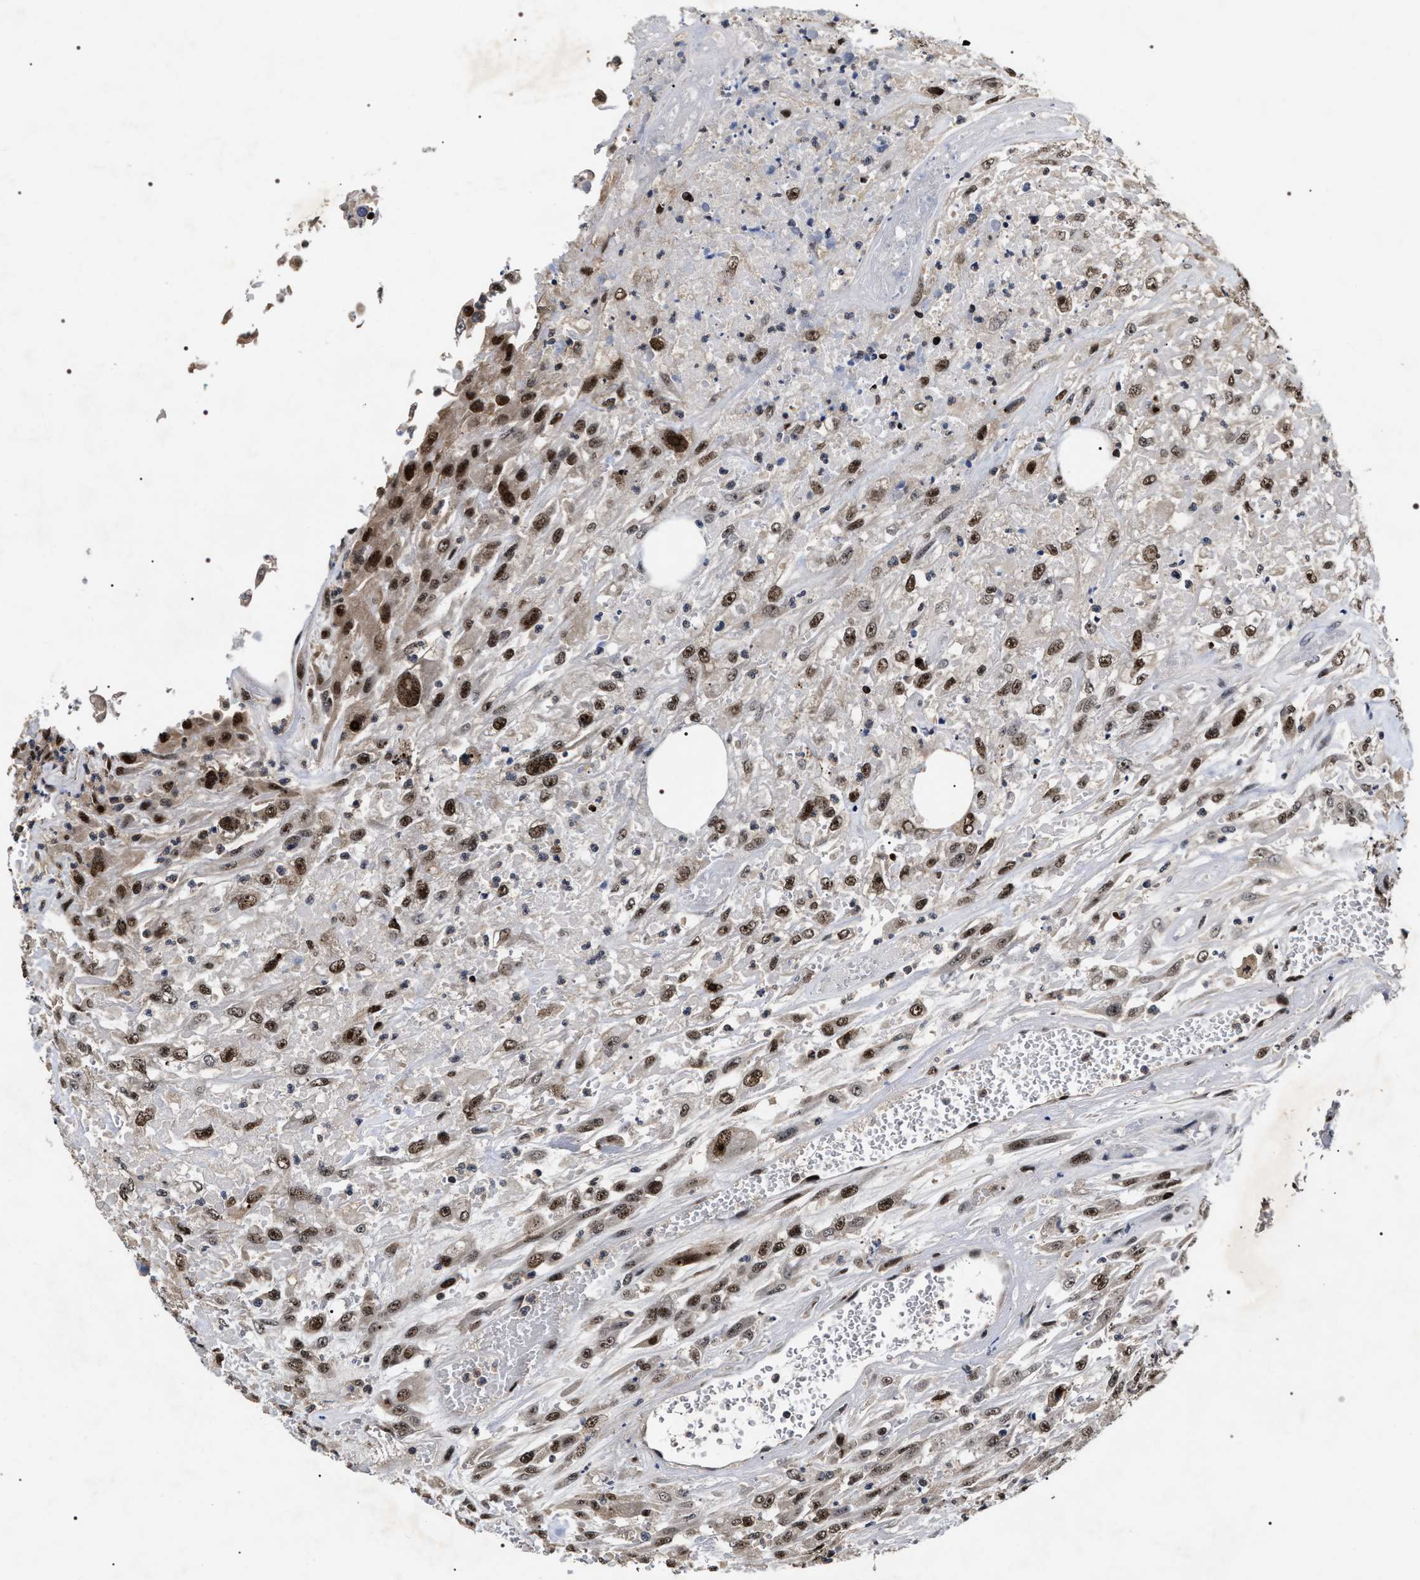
{"staining": {"intensity": "moderate", "quantity": ">75%", "location": "nuclear"}, "tissue": "urothelial cancer", "cell_type": "Tumor cells", "image_type": "cancer", "snomed": [{"axis": "morphology", "description": "Urothelial carcinoma, High grade"}, {"axis": "topography", "description": "Urinary bladder"}], "caption": "This image shows IHC staining of human urothelial cancer, with medium moderate nuclear positivity in about >75% of tumor cells.", "gene": "RRP1B", "patient": {"sex": "male", "age": 46}}